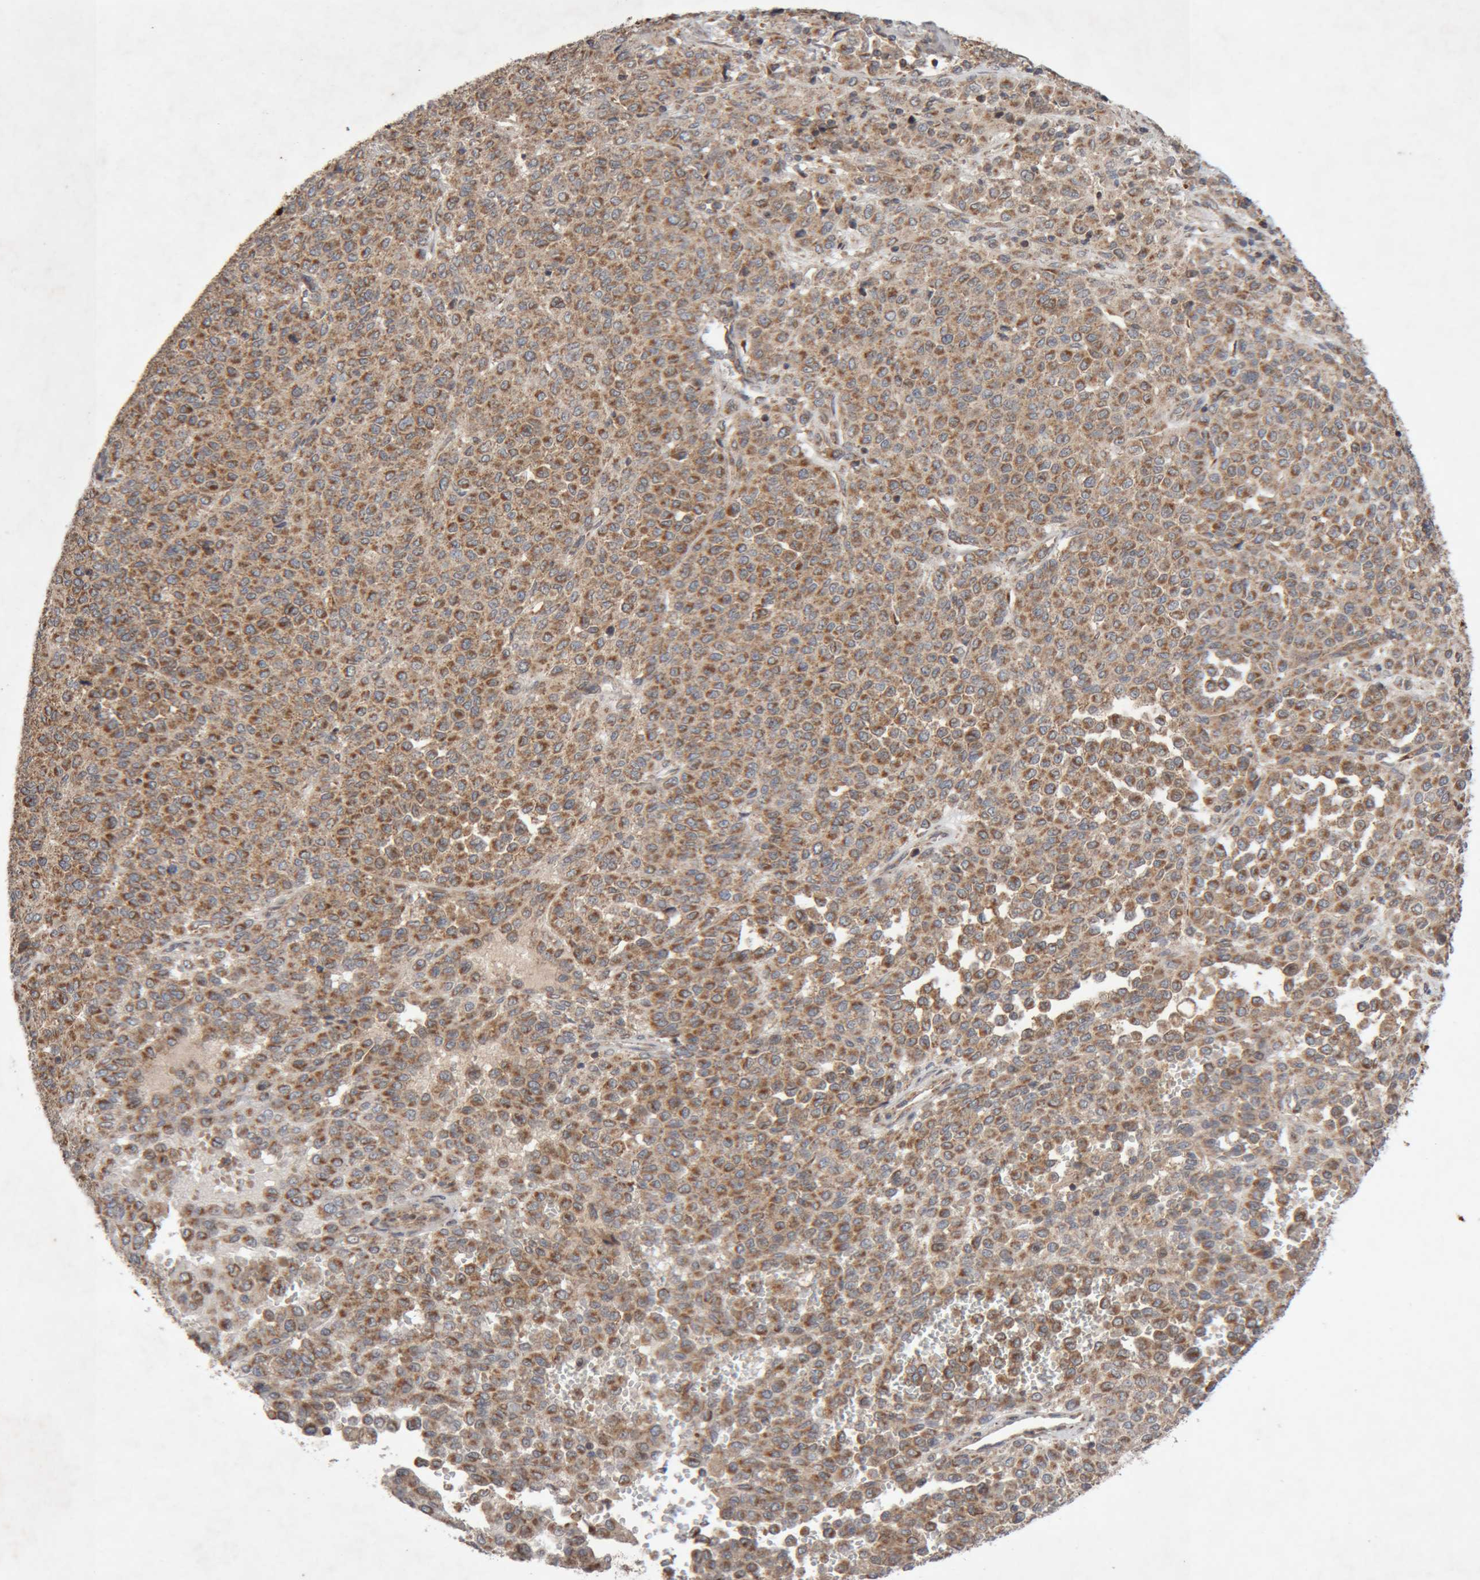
{"staining": {"intensity": "moderate", "quantity": ">75%", "location": "cytoplasmic/membranous"}, "tissue": "melanoma", "cell_type": "Tumor cells", "image_type": "cancer", "snomed": [{"axis": "morphology", "description": "Malignant melanoma, Metastatic site"}, {"axis": "topography", "description": "Pancreas"}], "caption": "Approximately >75% of tumor cells in melanoma demonstrate moderate cytoplasmic/membranous protein positivity as visualized by brown immunohistochemical staining.", "gene": "KIF21B", "patient": {"sex": "female", "age": 30}}